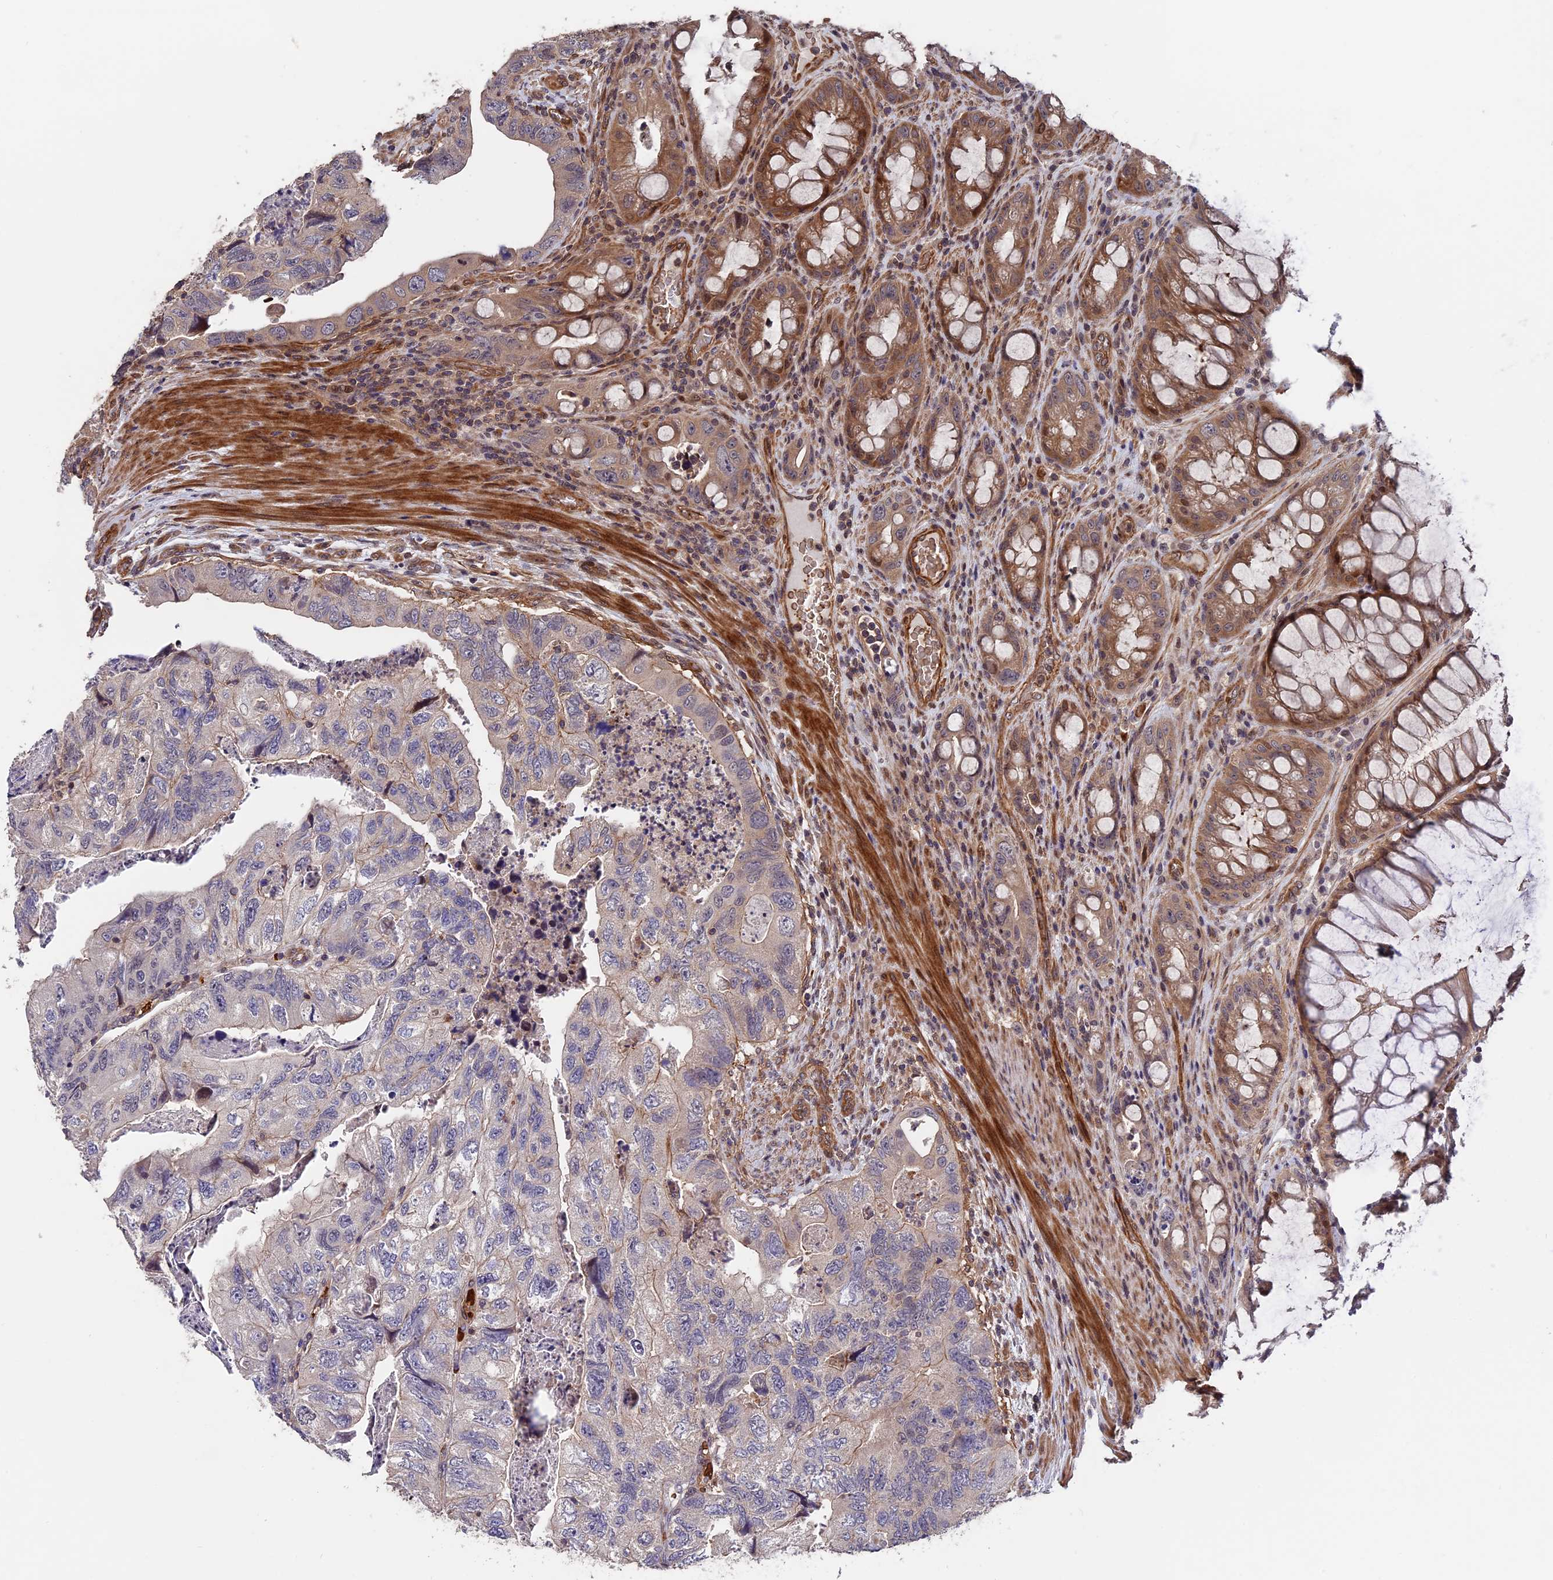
{"staining": {"intensity": "negative", "quantity": "none", "location": "none"}, "tissue": "colorectal cancer", "cell_type": "Tumor cells", "image_type": "cancer", "snomed": [{"axis": "morphology", "description": "Adenocarcinoma, NOS"}, {"axis": "topography", "description": "Rectum"}], "caption": "Protein analysis of colorectal cancer (adenocarcinoma) displays no significant expression in tumor cells.", "gene": "ZC3H10", "patient": {"sex": "male", "age": 63}}